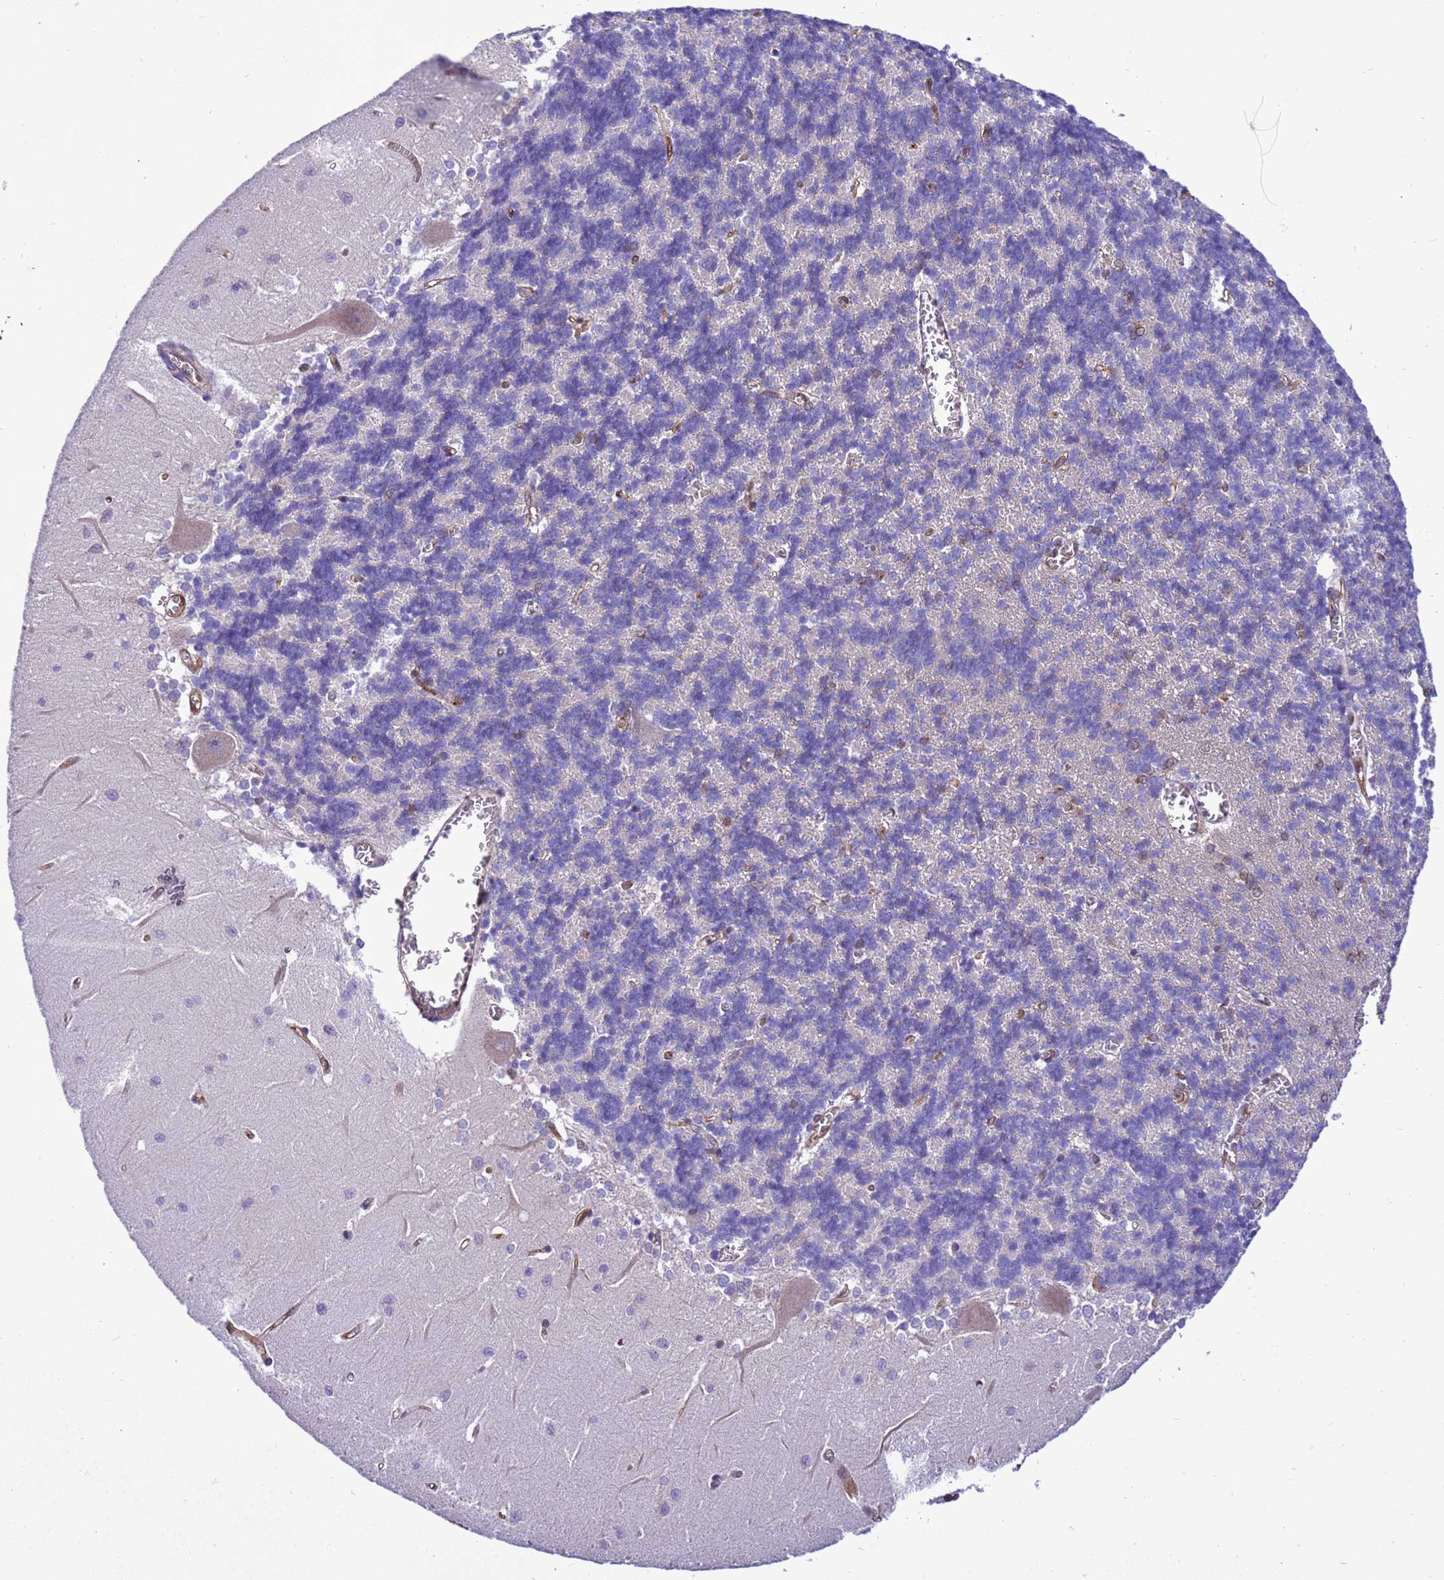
{"staining": {"intensity": "negative", "quantity": "none", "location": "none"}, "tissue": "cerebellum", "cell_type": "Cells in granular layer", "image_type": "normal", "snomed": [{"axis": "morphology", "description": "Normal tissue, NOS"}, {"axis": "topography", "description": "Cerebellum"}], "caption": "Micrograph shows no significant protein staining in cells in granular layer of normal cerebellum.", "gene": "RABEP2", "patient": {"sex": "male", "age": 37}}